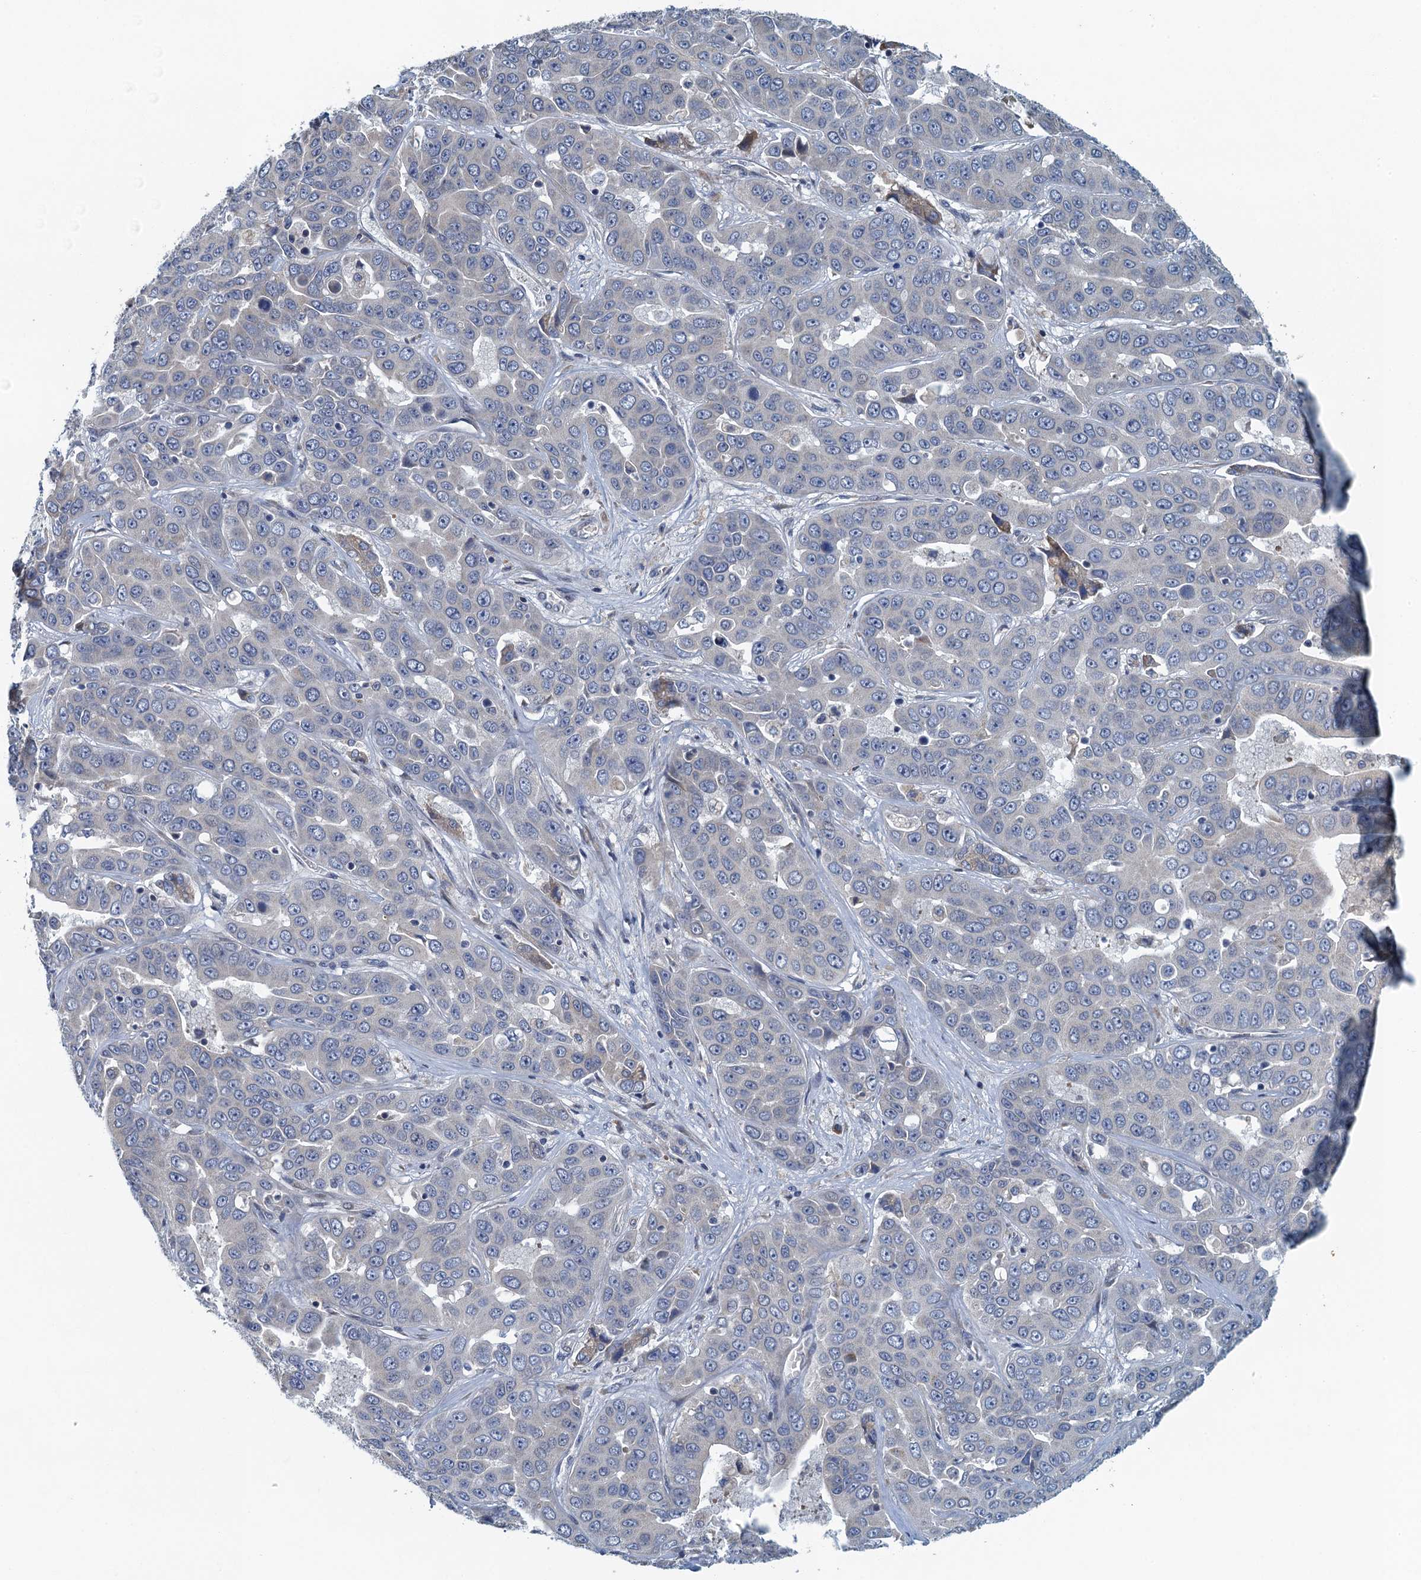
{"staining": {"intensity": "negative", "quantity": "none", "location": "none"}, "tissue": "liver cancer", "cell_type": "Tumor cells", "image_type": "cancer", "snomed": [{"axis": "morphology", "description": "Cholangiocarcinoma"}, {"axis": "topography", "description": "Liver"}], "caption": "DAB (3,3'-diaminobenzidine) immunohistochemical staining of human liver cholangiocarcinoma displays no significant positivity in tumor cells. (Stains: DAB (3,3'-diaminobenzidine) immunohistochemistry (IHC) with hematoxylin counter stain, Microscopy: brightfield microscopy at high magnification).", "gene": "ALG2", "patient": {"sex": "female", "age": 52}}